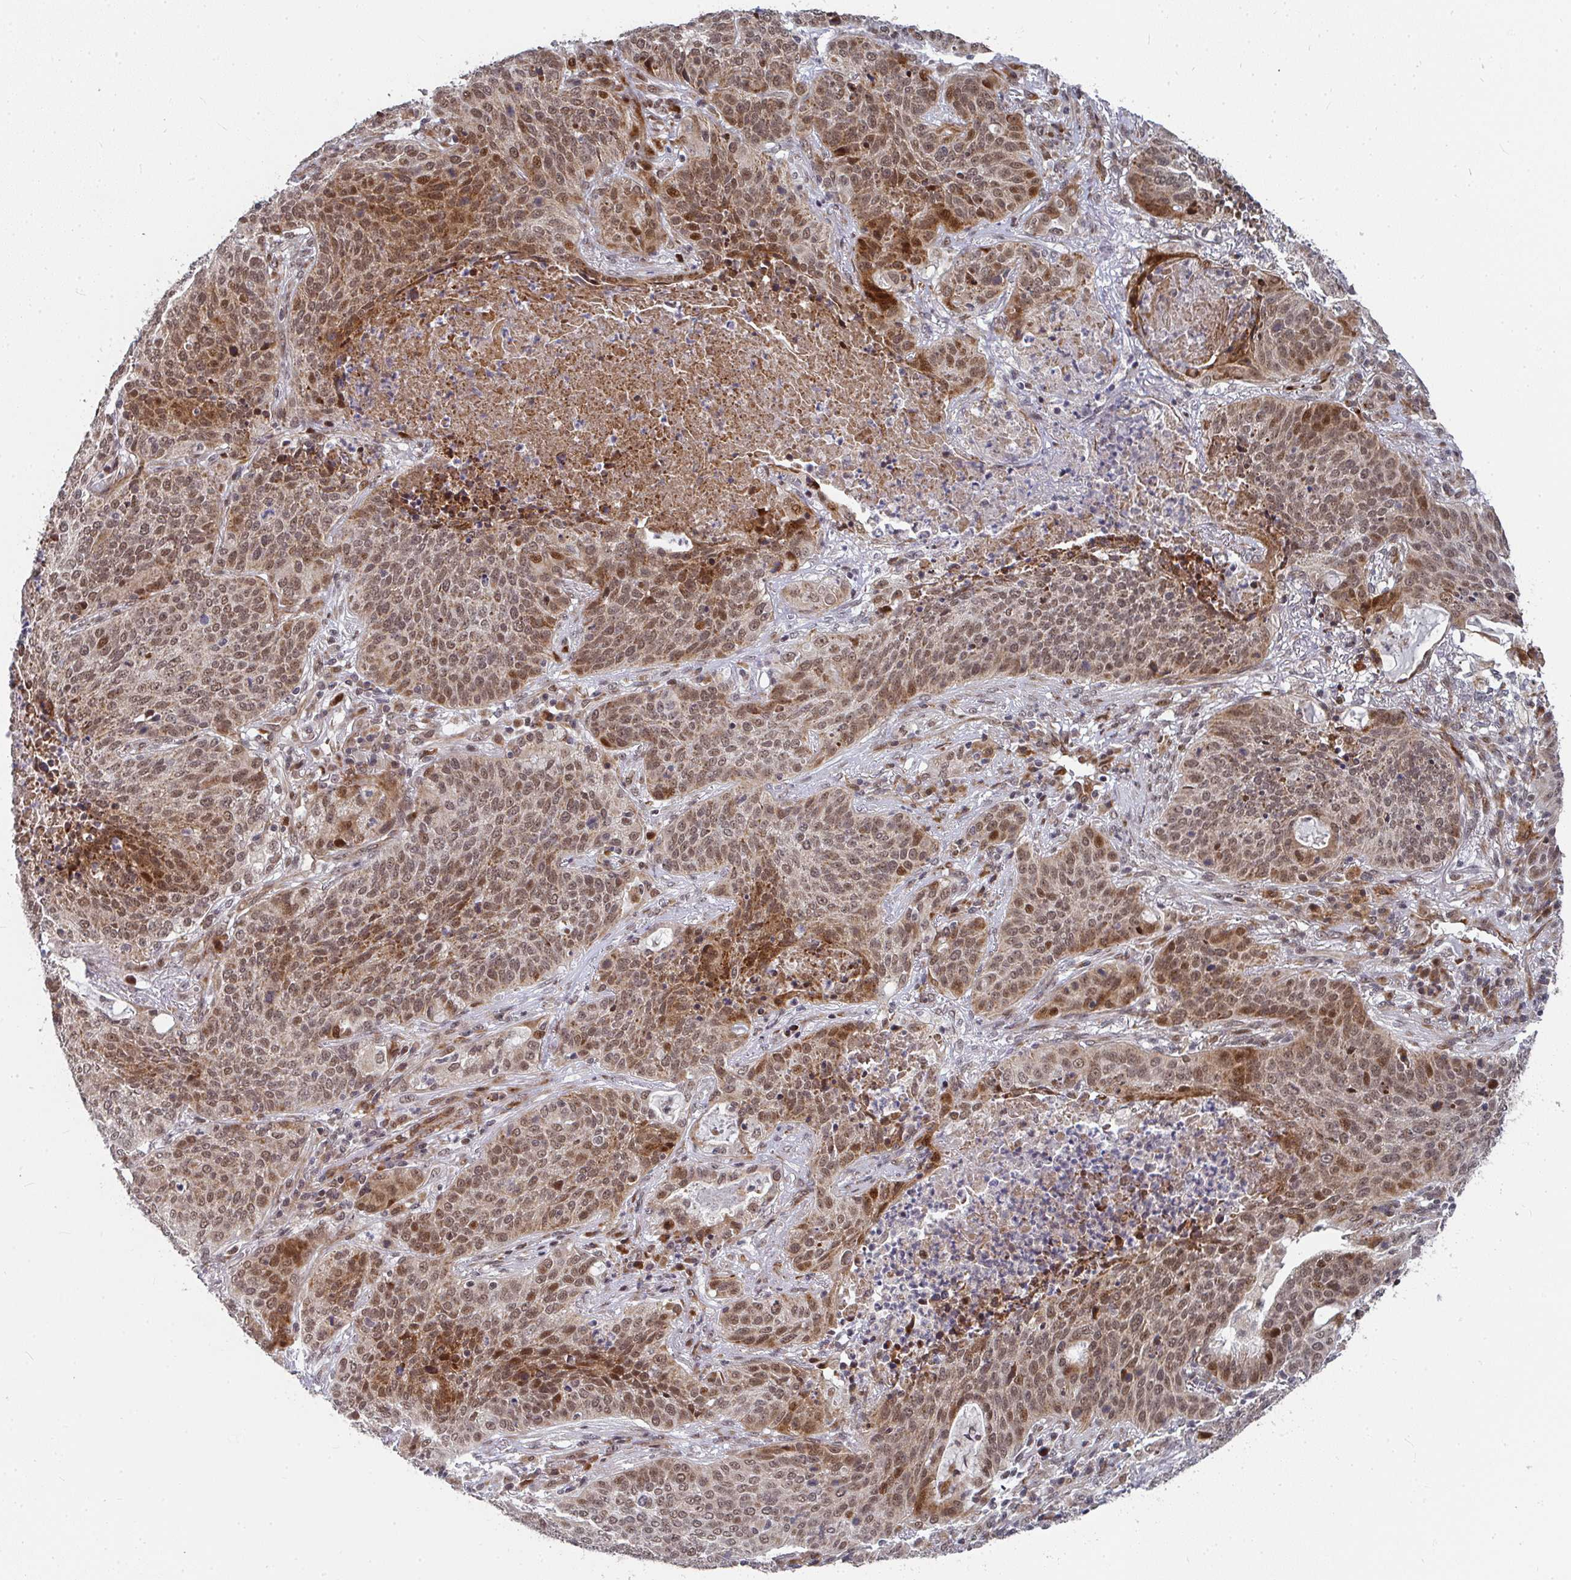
{"staining": {"intensity": "moderate", "quantity": ">75%", "location": "nuclear"}, "tissue": "lung cancer", "cell_type": "Tumor cells", "image_type": "cancer", "snomed": [{"axis": "morphology", "description": "Squamous cell carcinoma, NOS"}, {"axis": "topography", "description": "Lung"}], "caption": "Protein expression analysis of lung cancer shows moderate nuclear positivity in approximately >75% of tumor cells. The staining was performed using DAB, with brown indicating positive protein expression. Nuclei are stained blue with hematoxylin.", "gene": "RBBP5", "patient": {"sex": "male", "age": 63}}